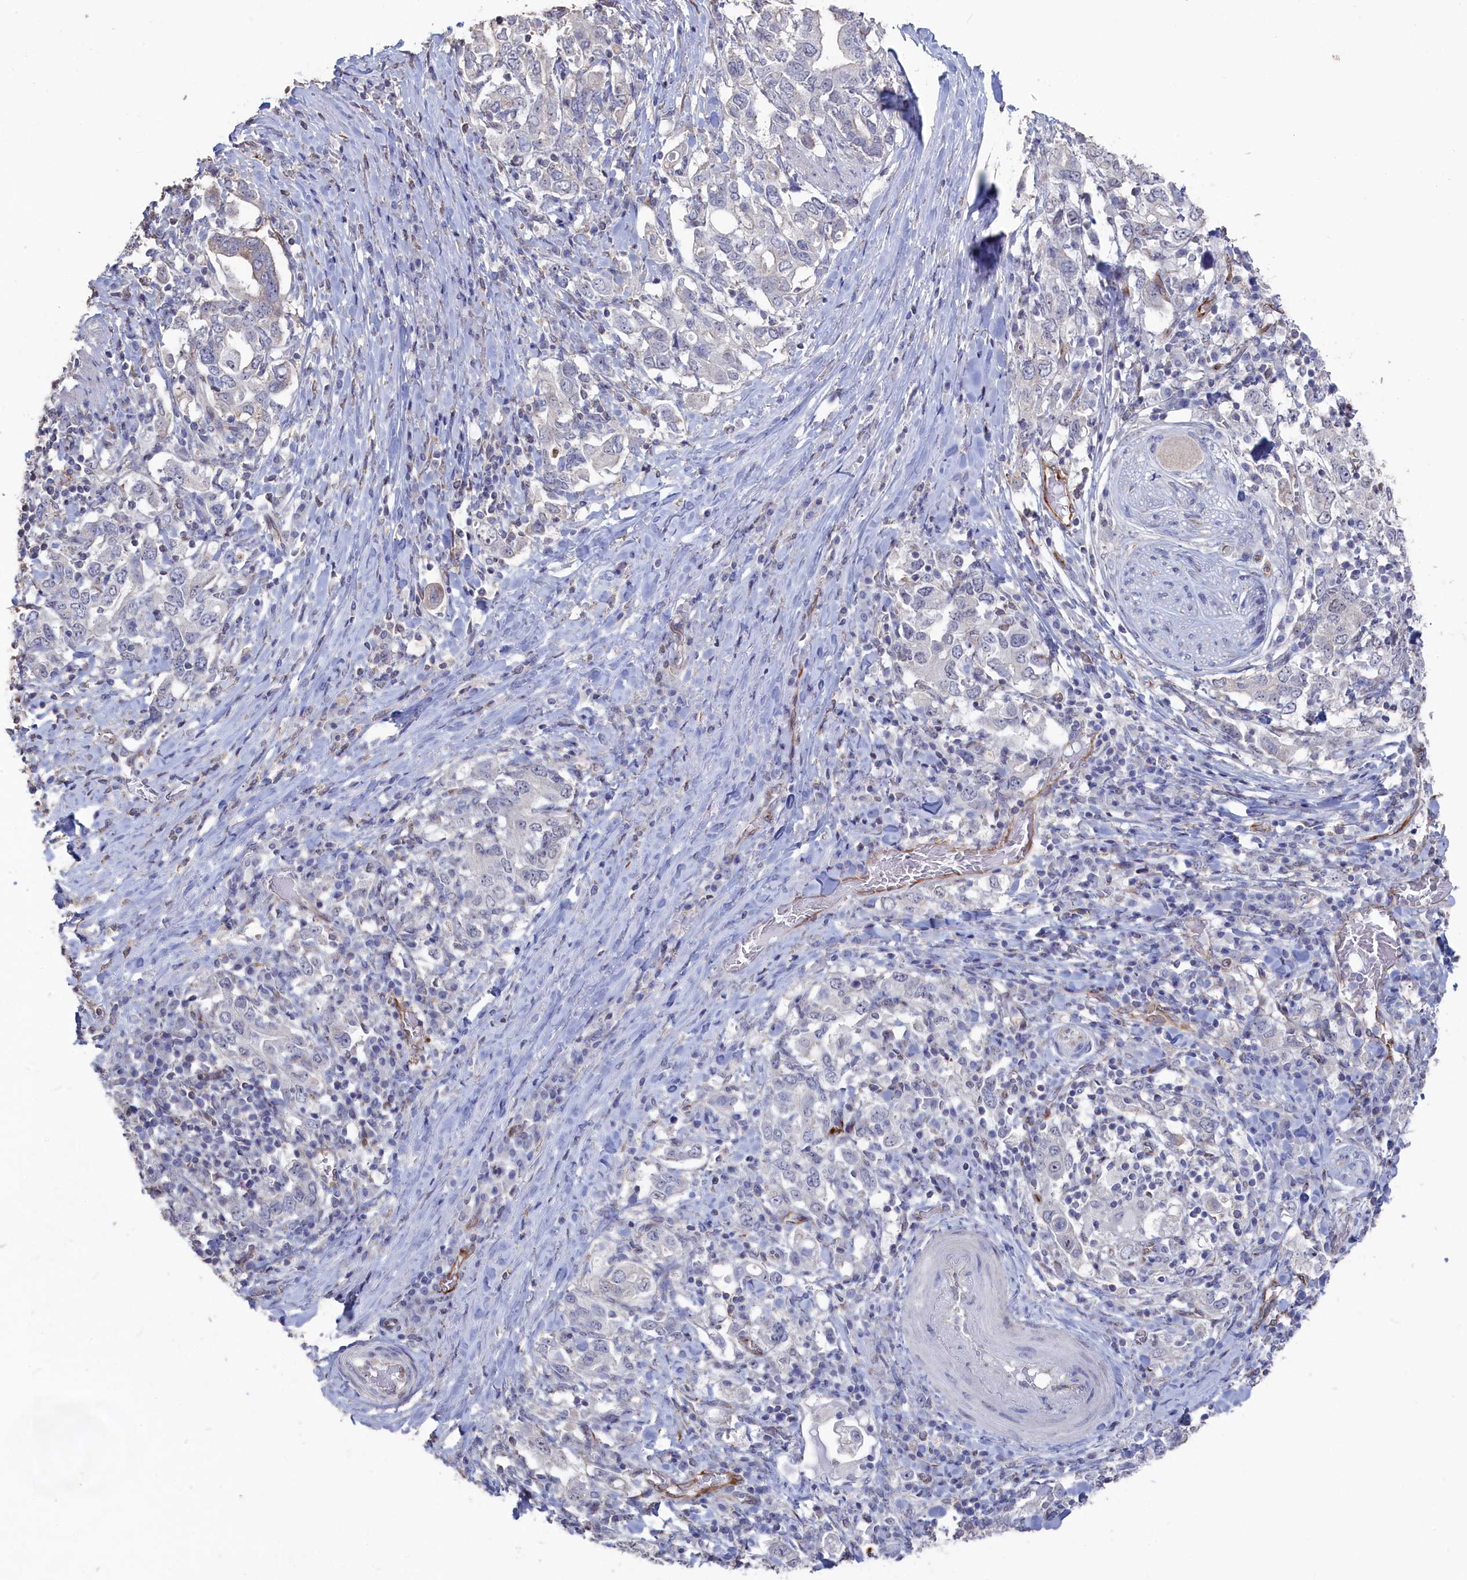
{"staining": {"intensity": "negative", "quantity": "none", "location": "none"}, "tissue": "stomach cancer", "cell_type": "Tumor cells", "image_type": "cancer", "snomed": [{"axis": "morphology", "description": "Adenocarcinoma, NOS"}, {"axis": "topography", "description": "Stomach, upper"}, {"axis": "topography", "description": "Stomach"}], "caption": "There is no significant staining in tumor cells of adenocarcinoma (stomach).", "gene": "SEMG2", "patient": {"sex": "male", "age": 62}}